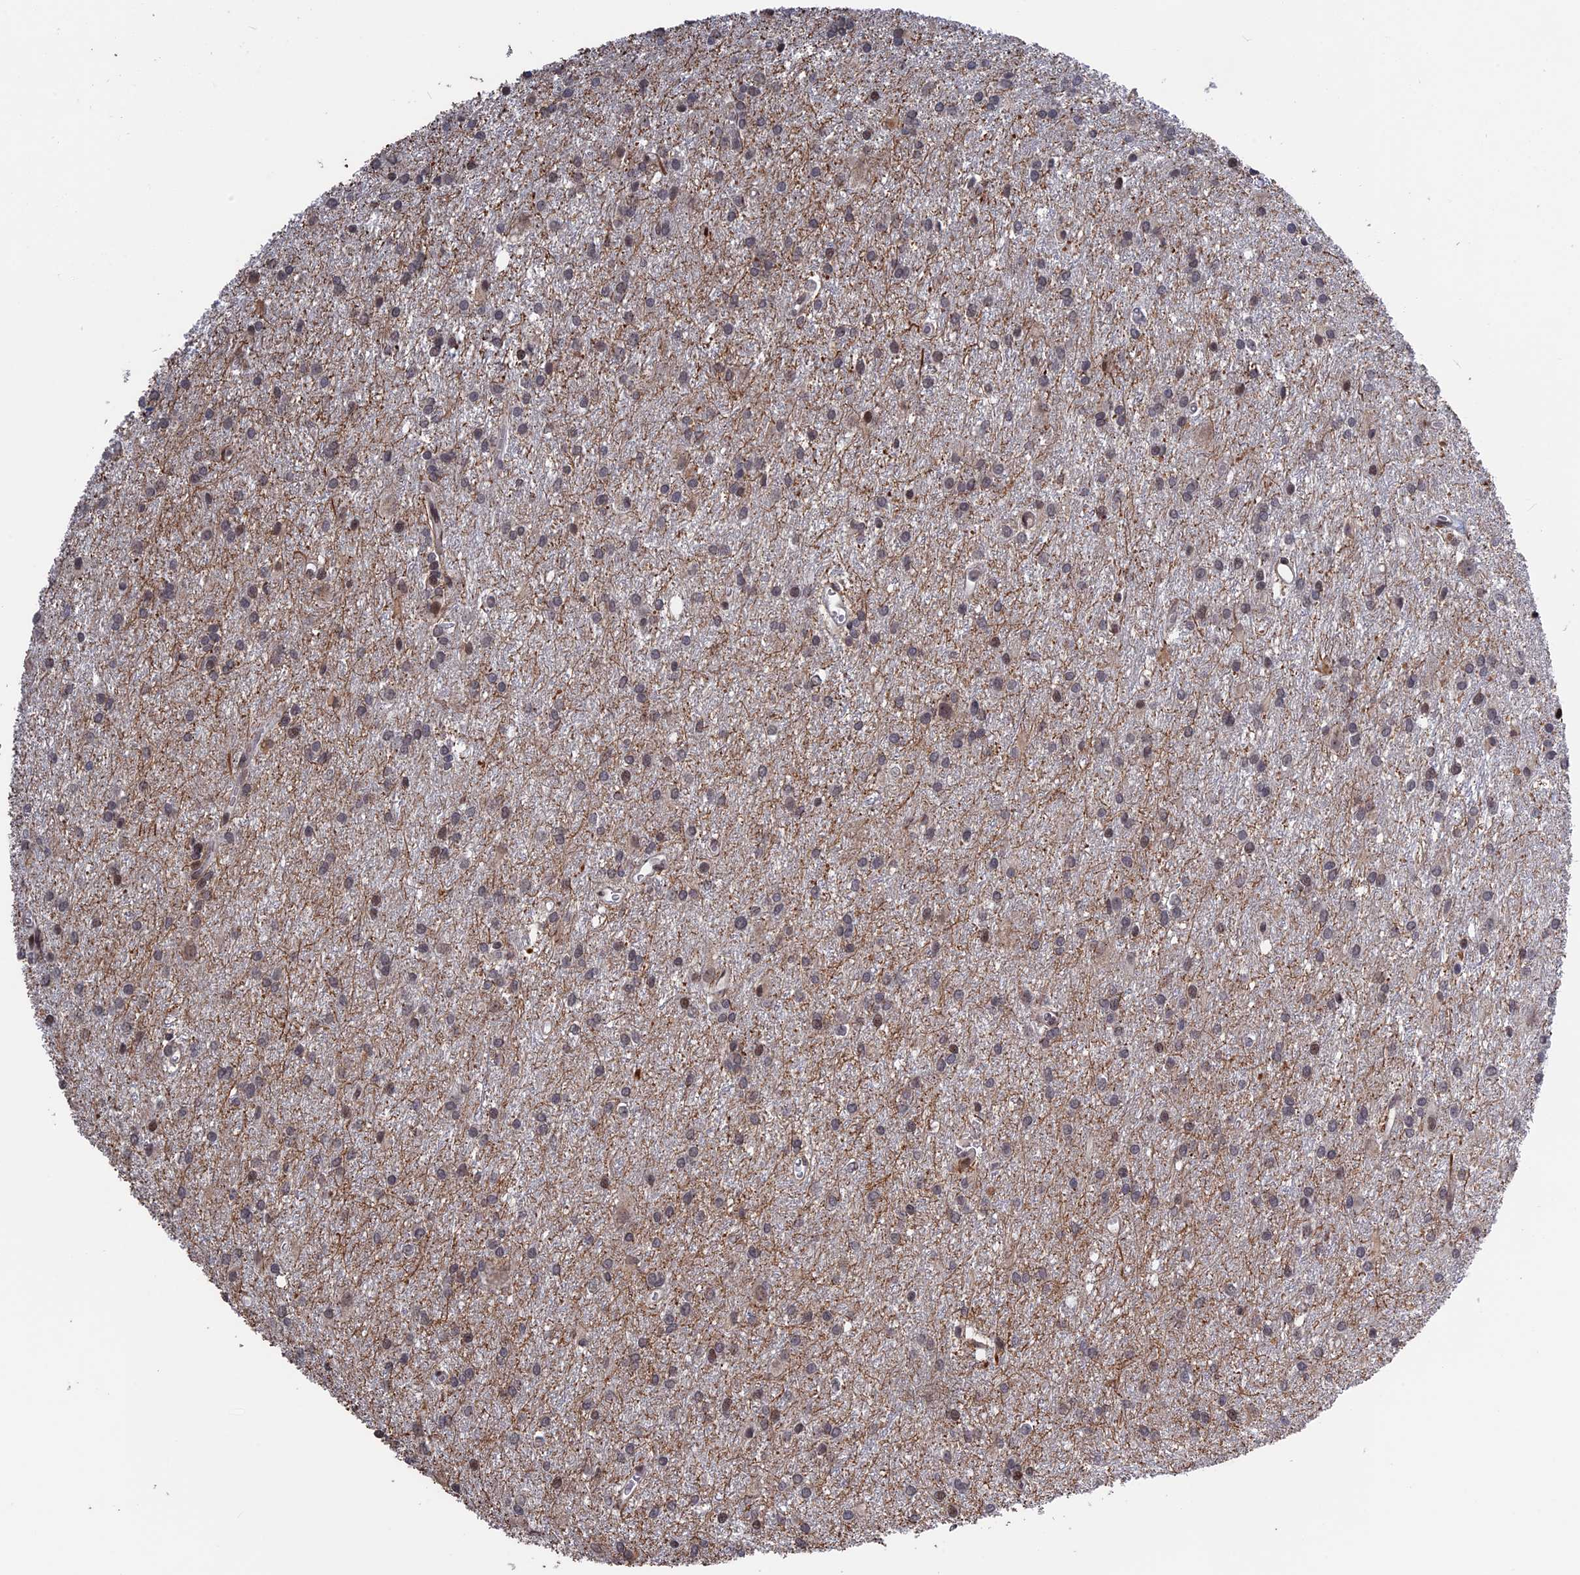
{"staining": {"intensity": "negative", "quantity": "none", "location": "none"}, "tissue": "glioma", "cell_type": "Tumor cells", "image_type": "cancer", "snomed": [{"axis": "morphology", "description": "Glioma, malignant, High grade"}, {"axis": "topography", "description": "Brain"}], "caption": "Human malignant glioma (high-grade) stained for a protein using IHC demonstrates no expression in tumor cells.", "gene": "NR2C2AP", "patient": {"sex": "female", "age": 50}}